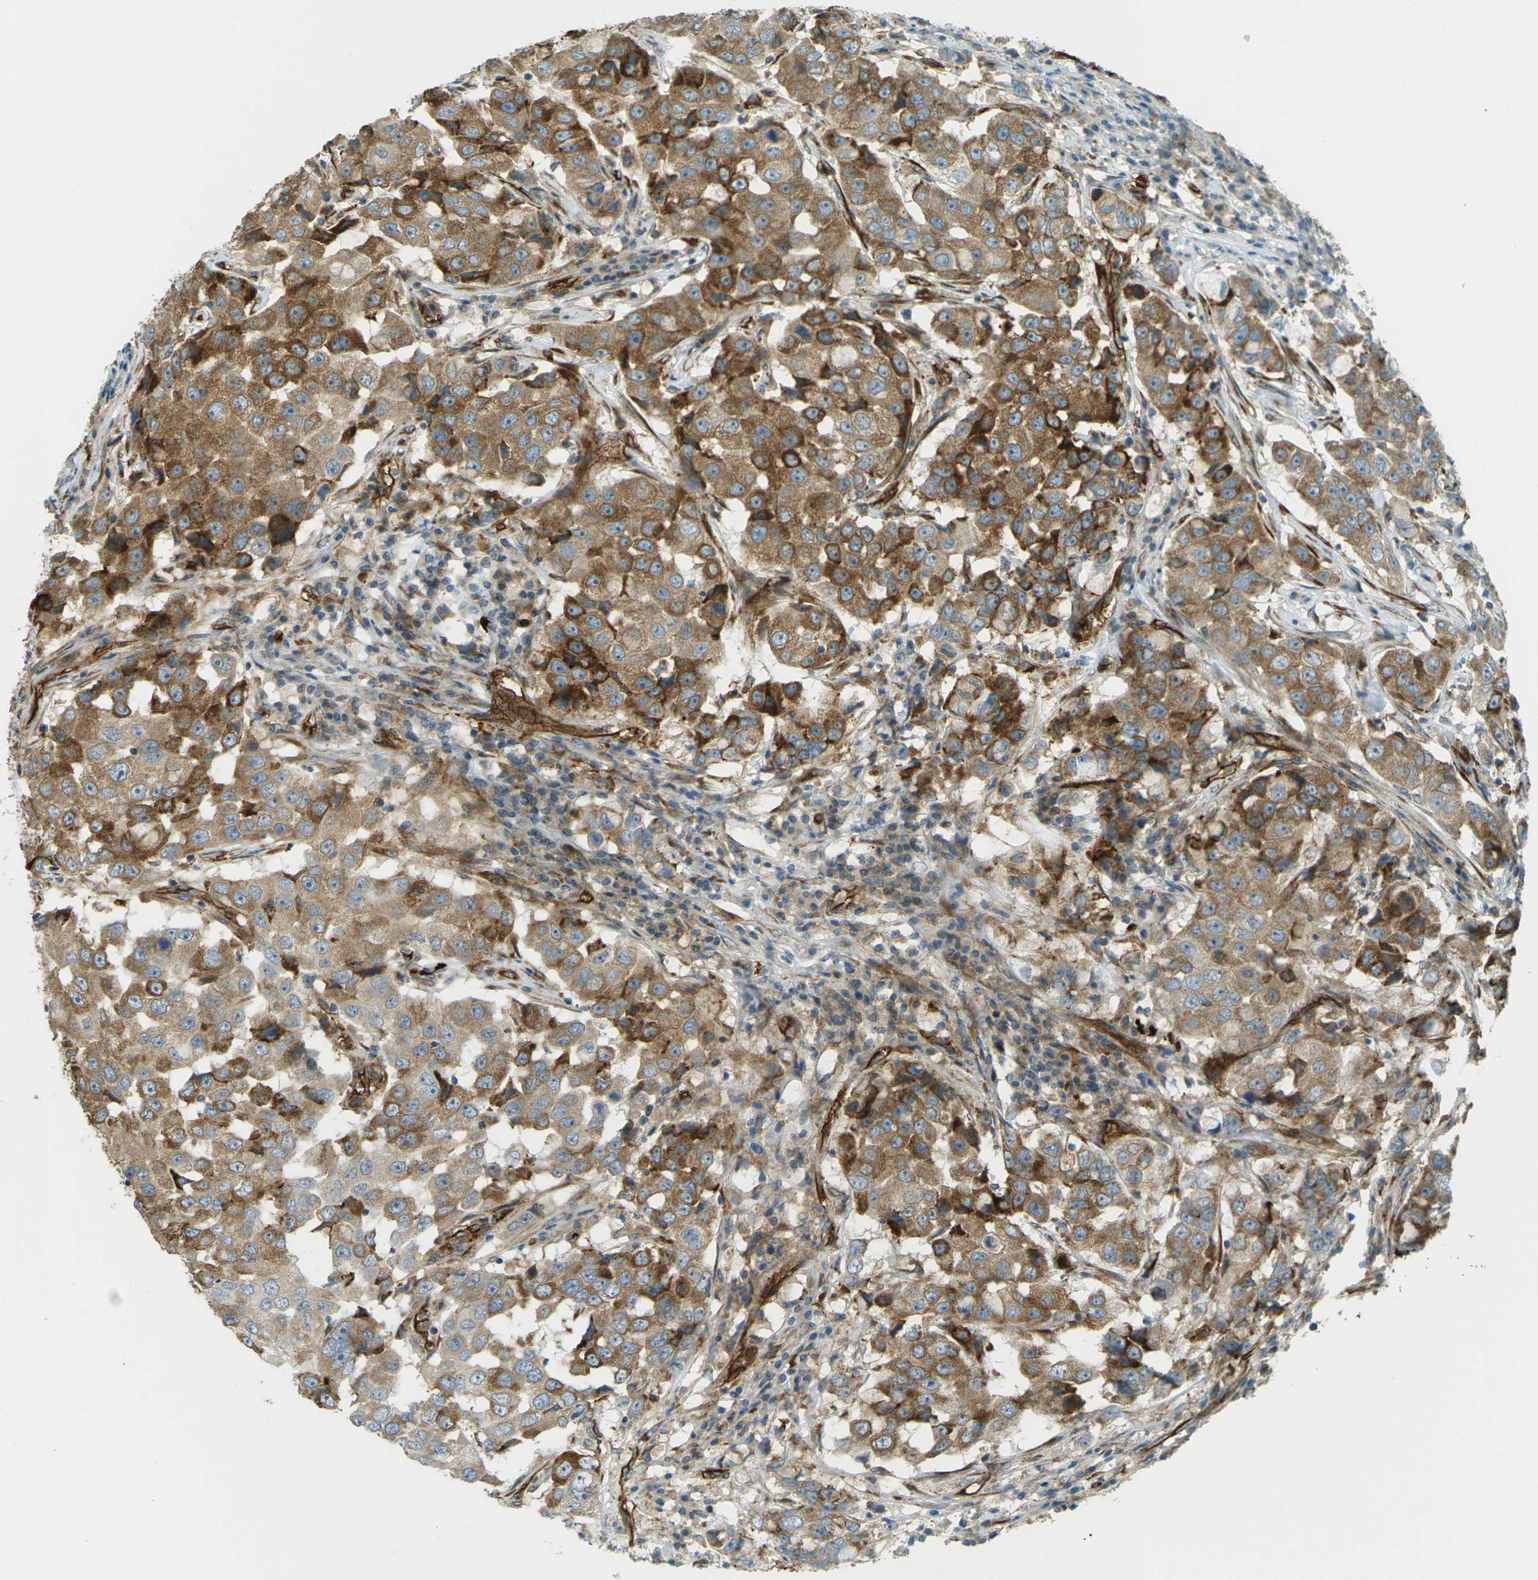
{"staining": {"intensity": "moderate", "quantity": ">75%", "location": "cytoplasmic/membranous"}, "tissue": "breast cancer", "cell_type": "Tumor cells", "image_type": "cancer", "snomed": [{"axis": "morphology", "description": "Duct carcinoma"}, {"axis": "topography", "description": "Breast"}], "caption": "Immunohistochemical staining of breast cancer (intraductal carcinoma) displays moderate cytoplasmic/membranous protein positivity in approximately >75% of tumor cells.", "gene": "S1PR1", "patient": {"sex": "female", "age": 27}}